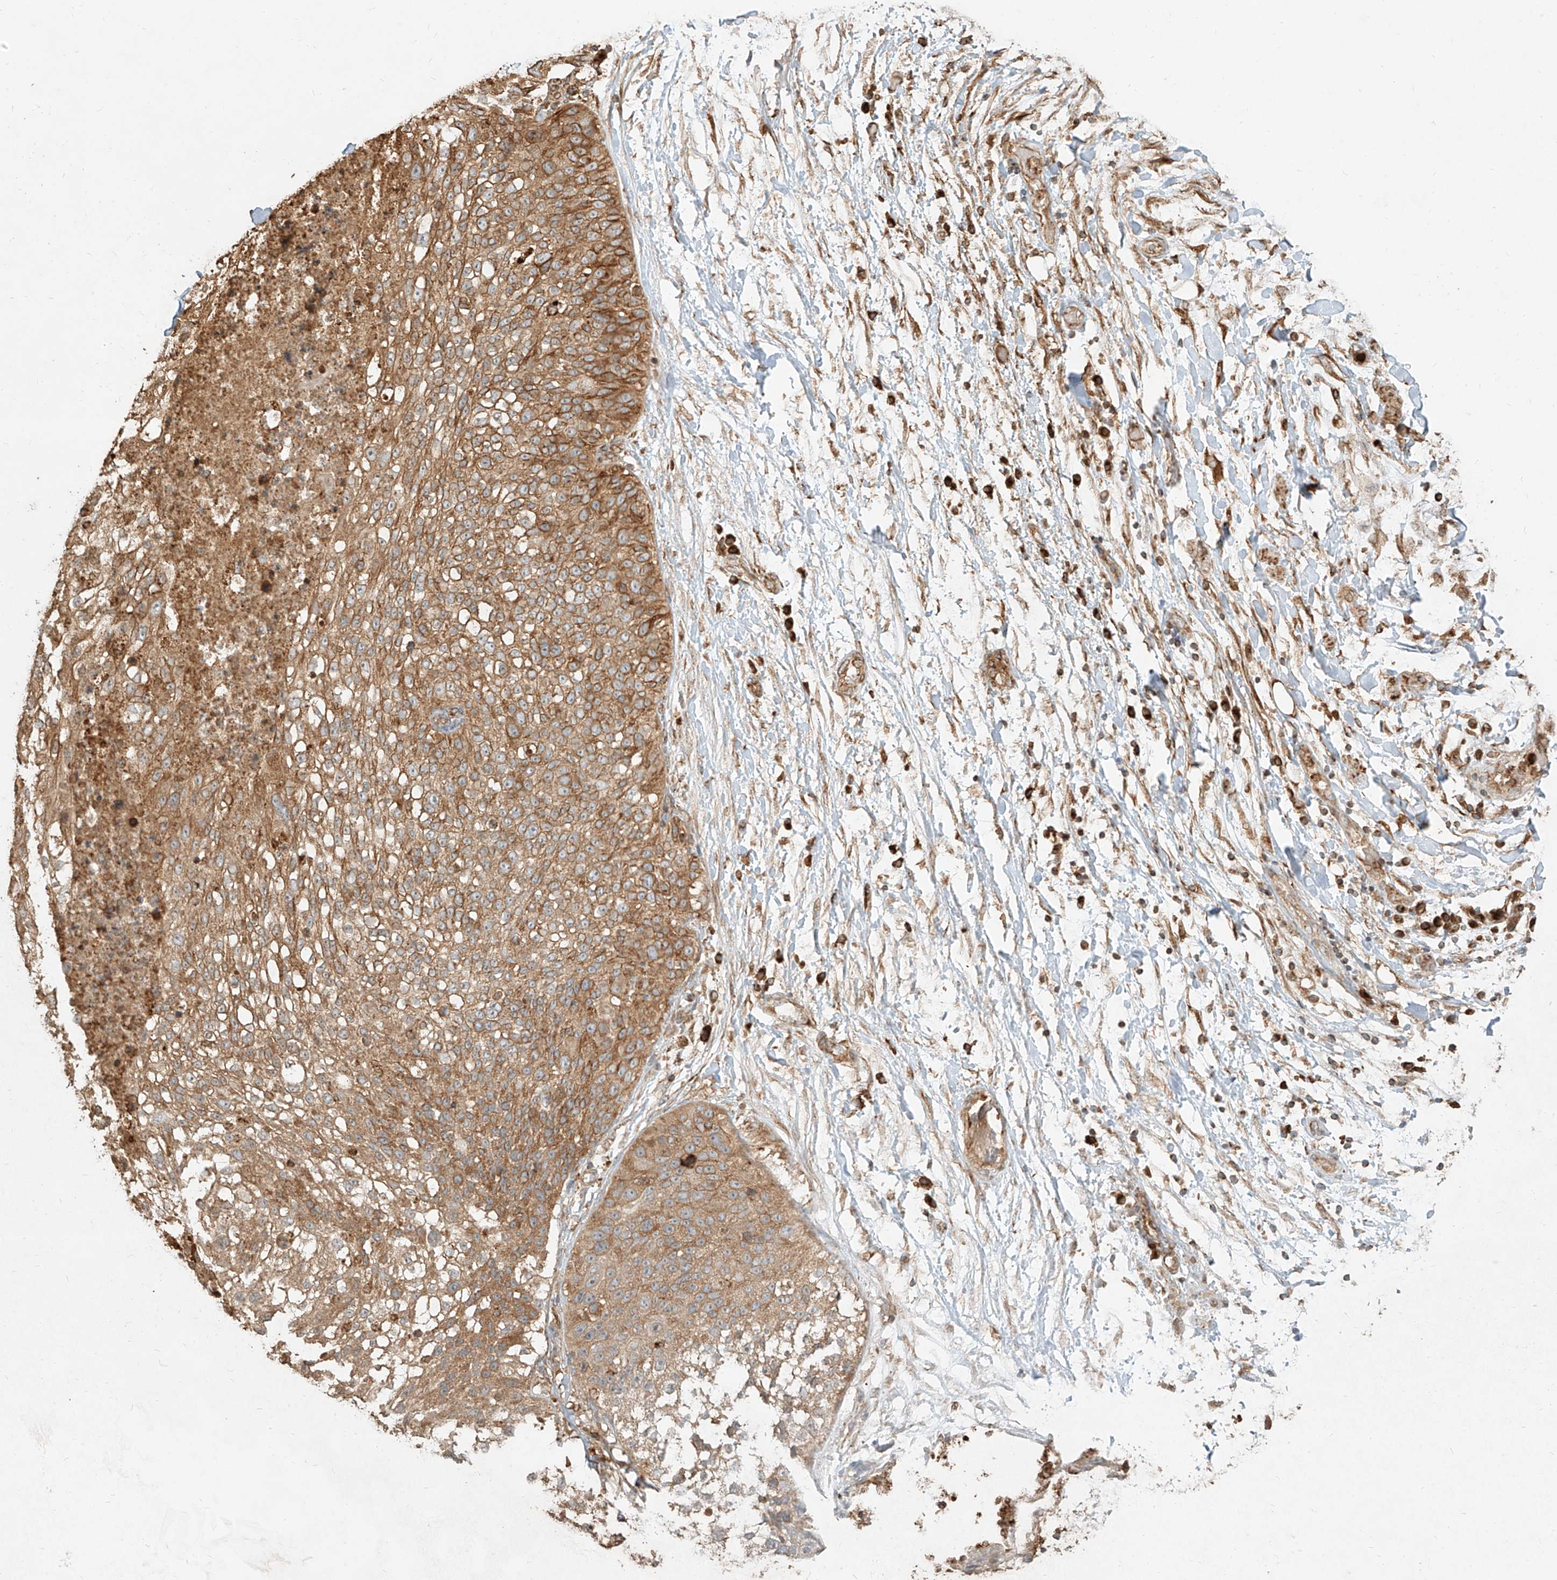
{"staining": {"intensity": "moderate", "quantity": ">75%", "location": "cytoplasmic/membranous"}, "tissue": "lung cancer", "cell_type": "Tumor cells", "image_type": "cancer", "snomed": [{"axis": "morphology", "description": "Inflammation, NOS"}, {"axis": "morphology", "description": "Squamous cell carcinoma, NOS"}, {"axis": "topography", "description": "Lymph node"}, {"axis": "topography", "description": "Soft tissue"}, {"axis": "topography", "description": "Lung"}], "caption": "Moderate cytoplasmic/membranous positivity is seen in approximately >75% of tumor cells in squamous cell carcinoma (lung).", "gene": "EFNB1", "patient": {"sex": "male", "age": 66}}